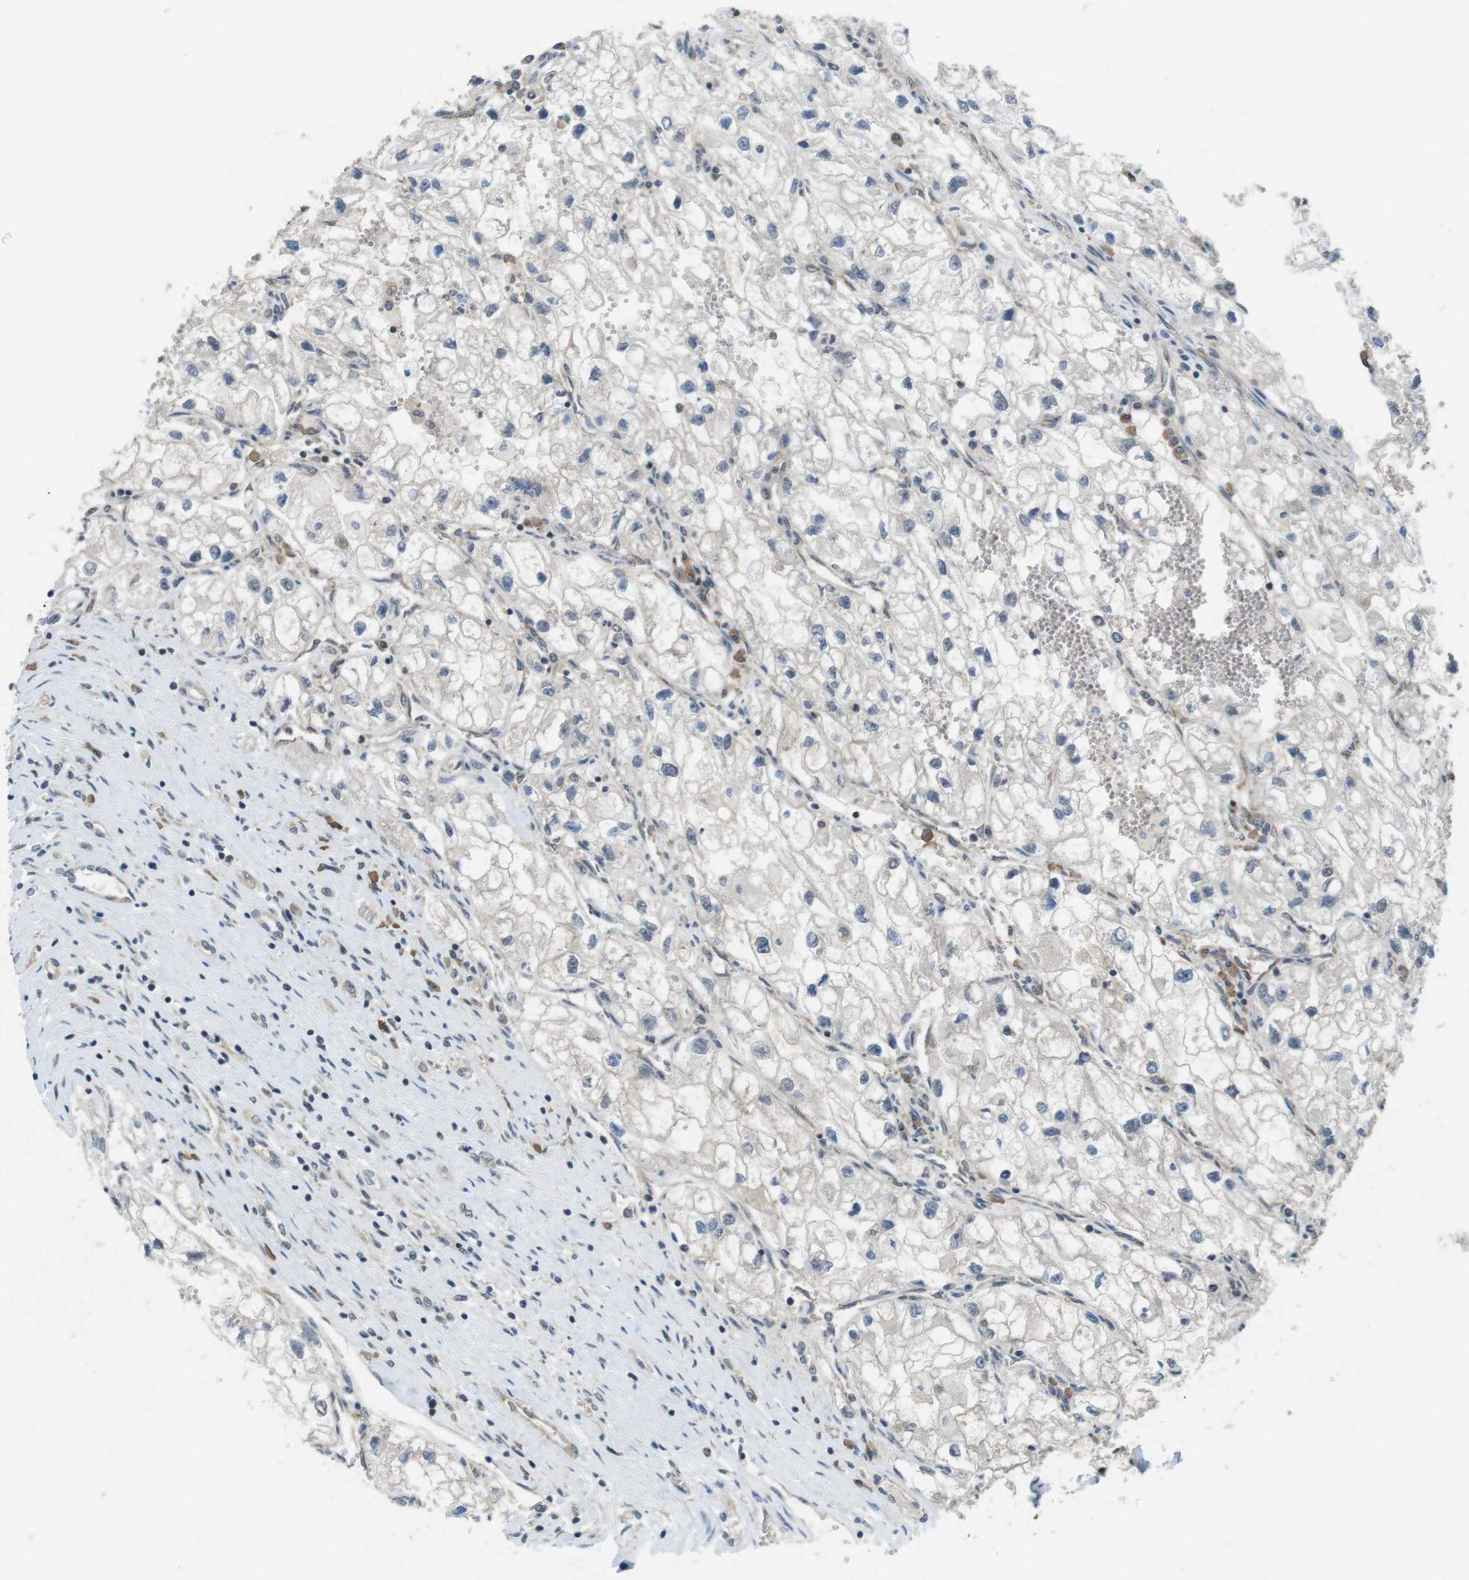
{"staining": {"intensity": "negative", "quantity": "none", "location": "none"}, "tissue": "renal cancer", "cell_type": "Tumor cells", "image_type": "cancer", "snomed": [{"axis": "morphology", "description": "Adenocarcinoma, NOS"}, {"axis": "topography", "description": "Kidney"}], "caption": "Tumor cells are negative for protein expression in human renal cancer. The staining is performed using DAB (3,3'-diaminobenzidine) brown chromogen with nuclei counter-stained in using hematoxylin.", "gene": "SUGT1", "patient": {"sex": "female", "age": 70}}